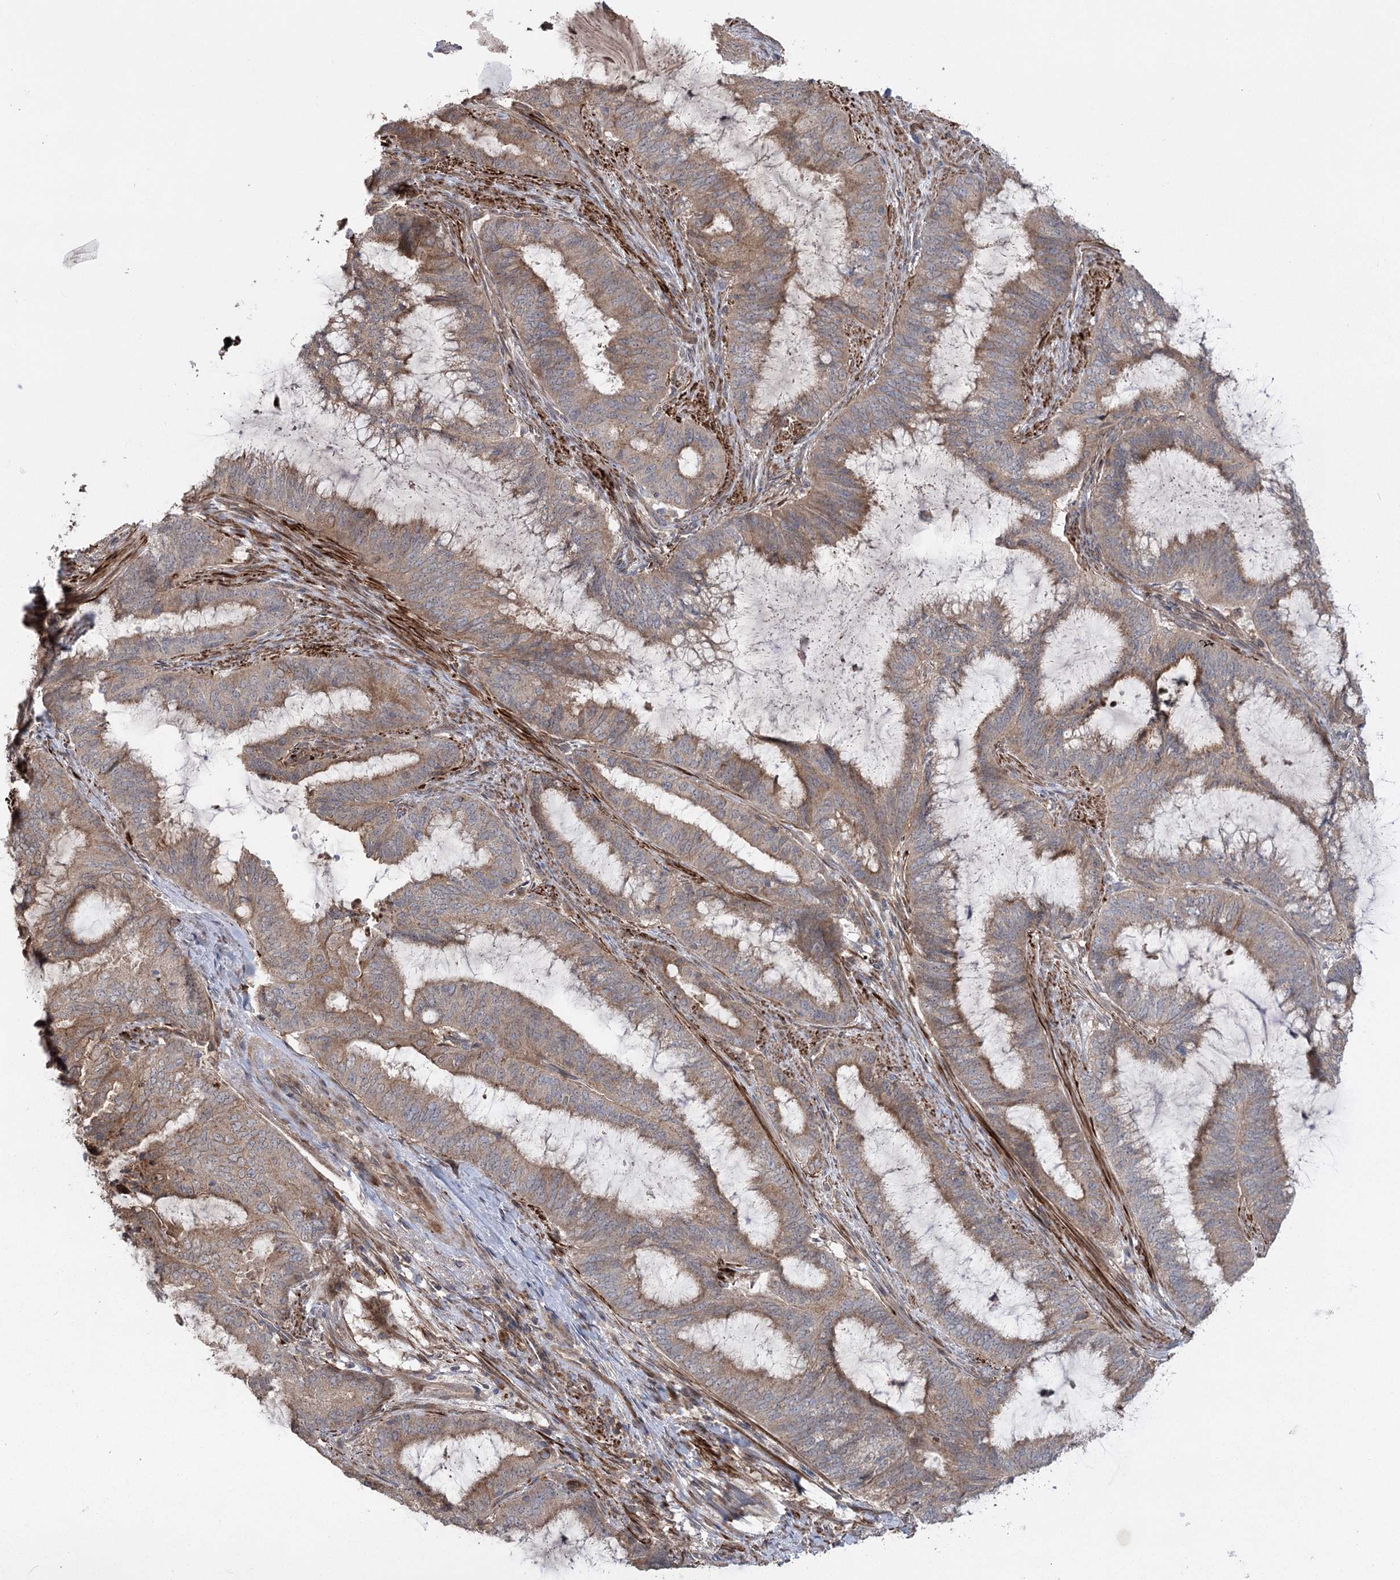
{"staining": {"intensity": "weak", "quantity": ">75%", "location": "cytoplasmic/membranous"}, "tissue": "endometrial cancer", "cell_type": "Tumor cells", "image_type": "cancer", "snomed": [{"axis": "morphology", "description": "Adenocarcinoma, NOS"}, {"axis": "topography", "description": "Endometrium"}], "caption": "Immunohistochemical staining of human endometrial adenocarcinoma demonstrates low levels of weak cytoplasmic/membranous staining in approximately >75% of tumor cells.", "gene": "KCNN2", "patient": {"sex": "female", "age": 51}}